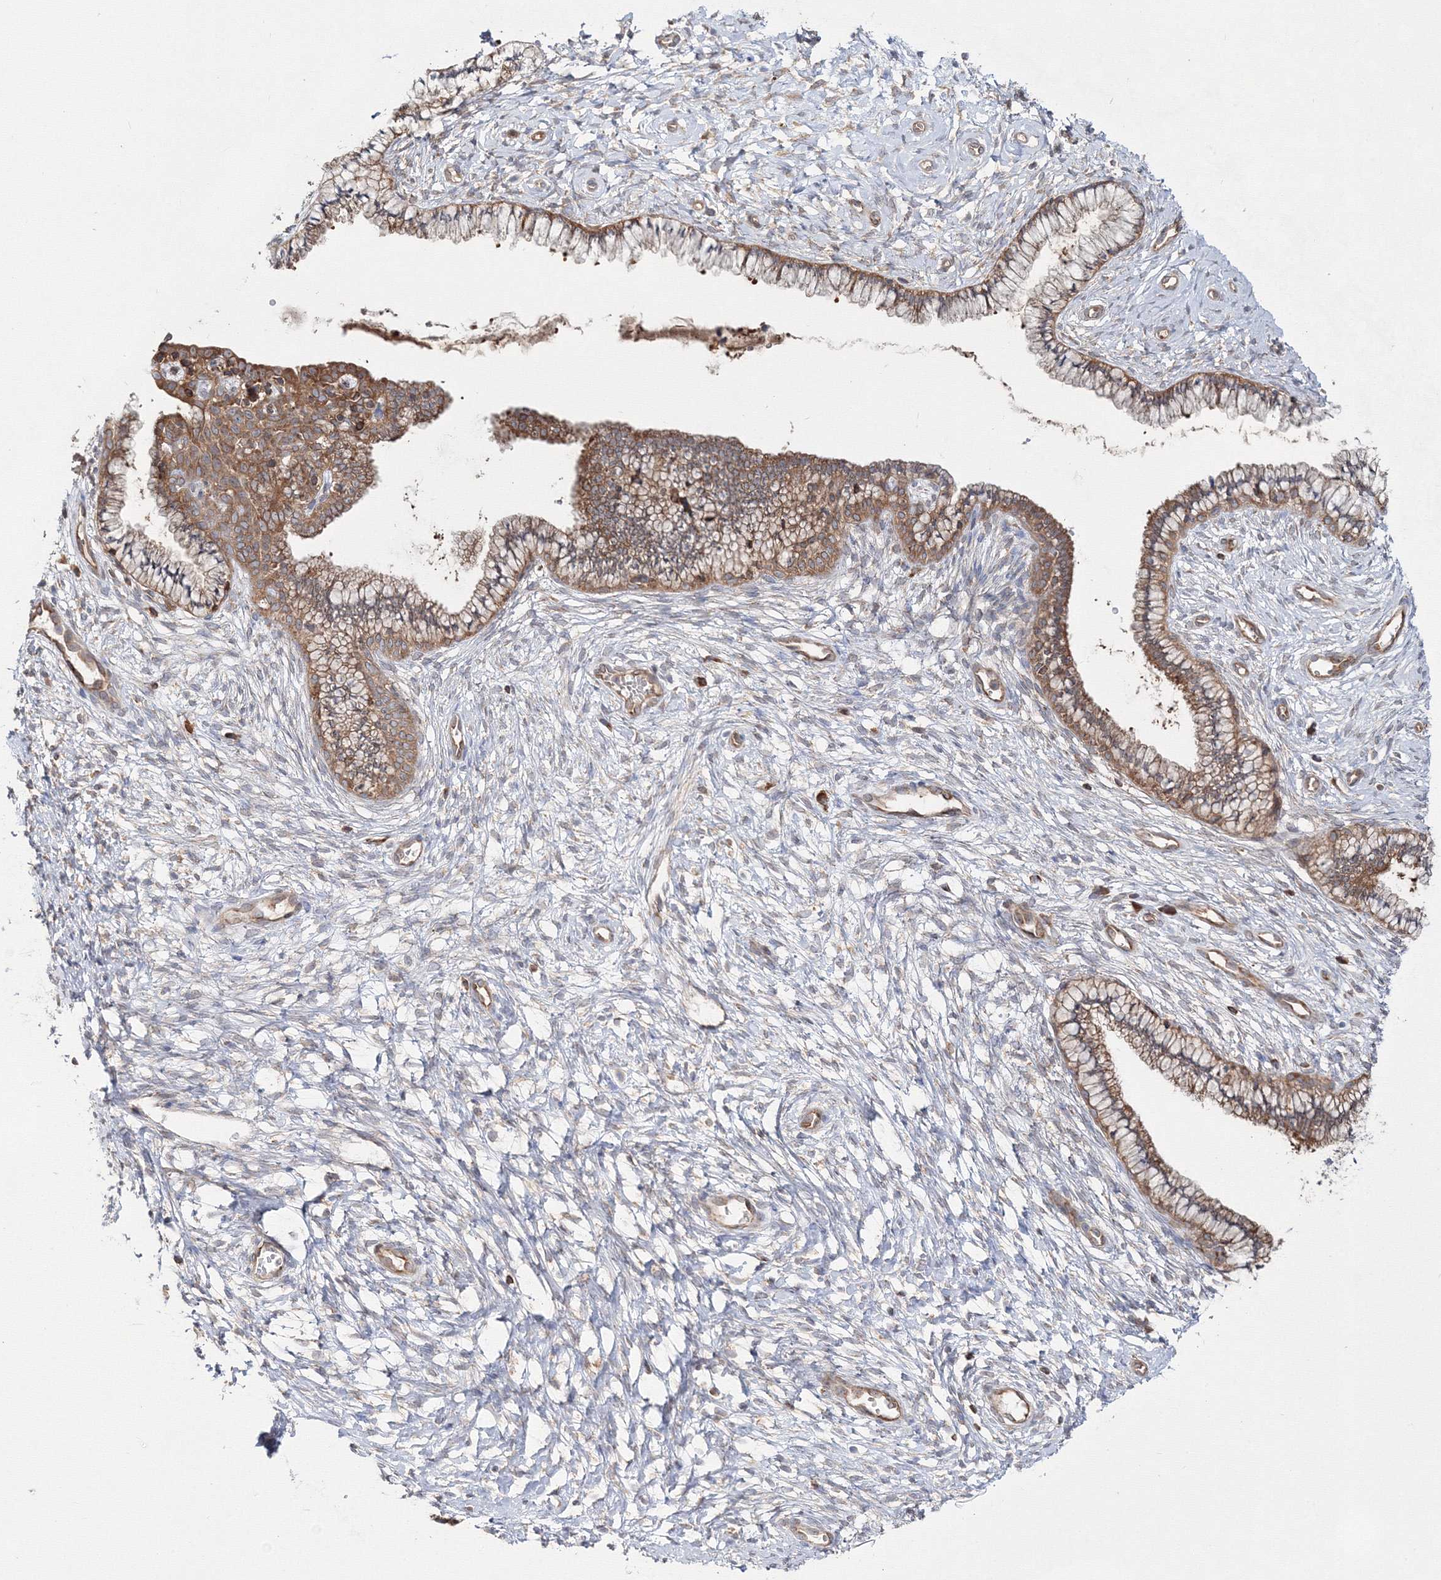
{"staining": {"intensity": "moderate", "quantity": ">75%", "location": "cytoplasmic/membranous"}, "tissue": "cervix", "cell_type": "Glandular cells", "image_type": "normal", "snomed": [{"axis": "morphology", "description": "Normal tissue, NOS"}, {"axis": "topography", "description": "Cervix"}], "caption": "Cervix stained with a brown dye displays moderate cytoplasmic/membranous positive staining in about >75% of glandular cells.", "gene": "HARS1", "patient": {"sex": "female", "age": 36}}